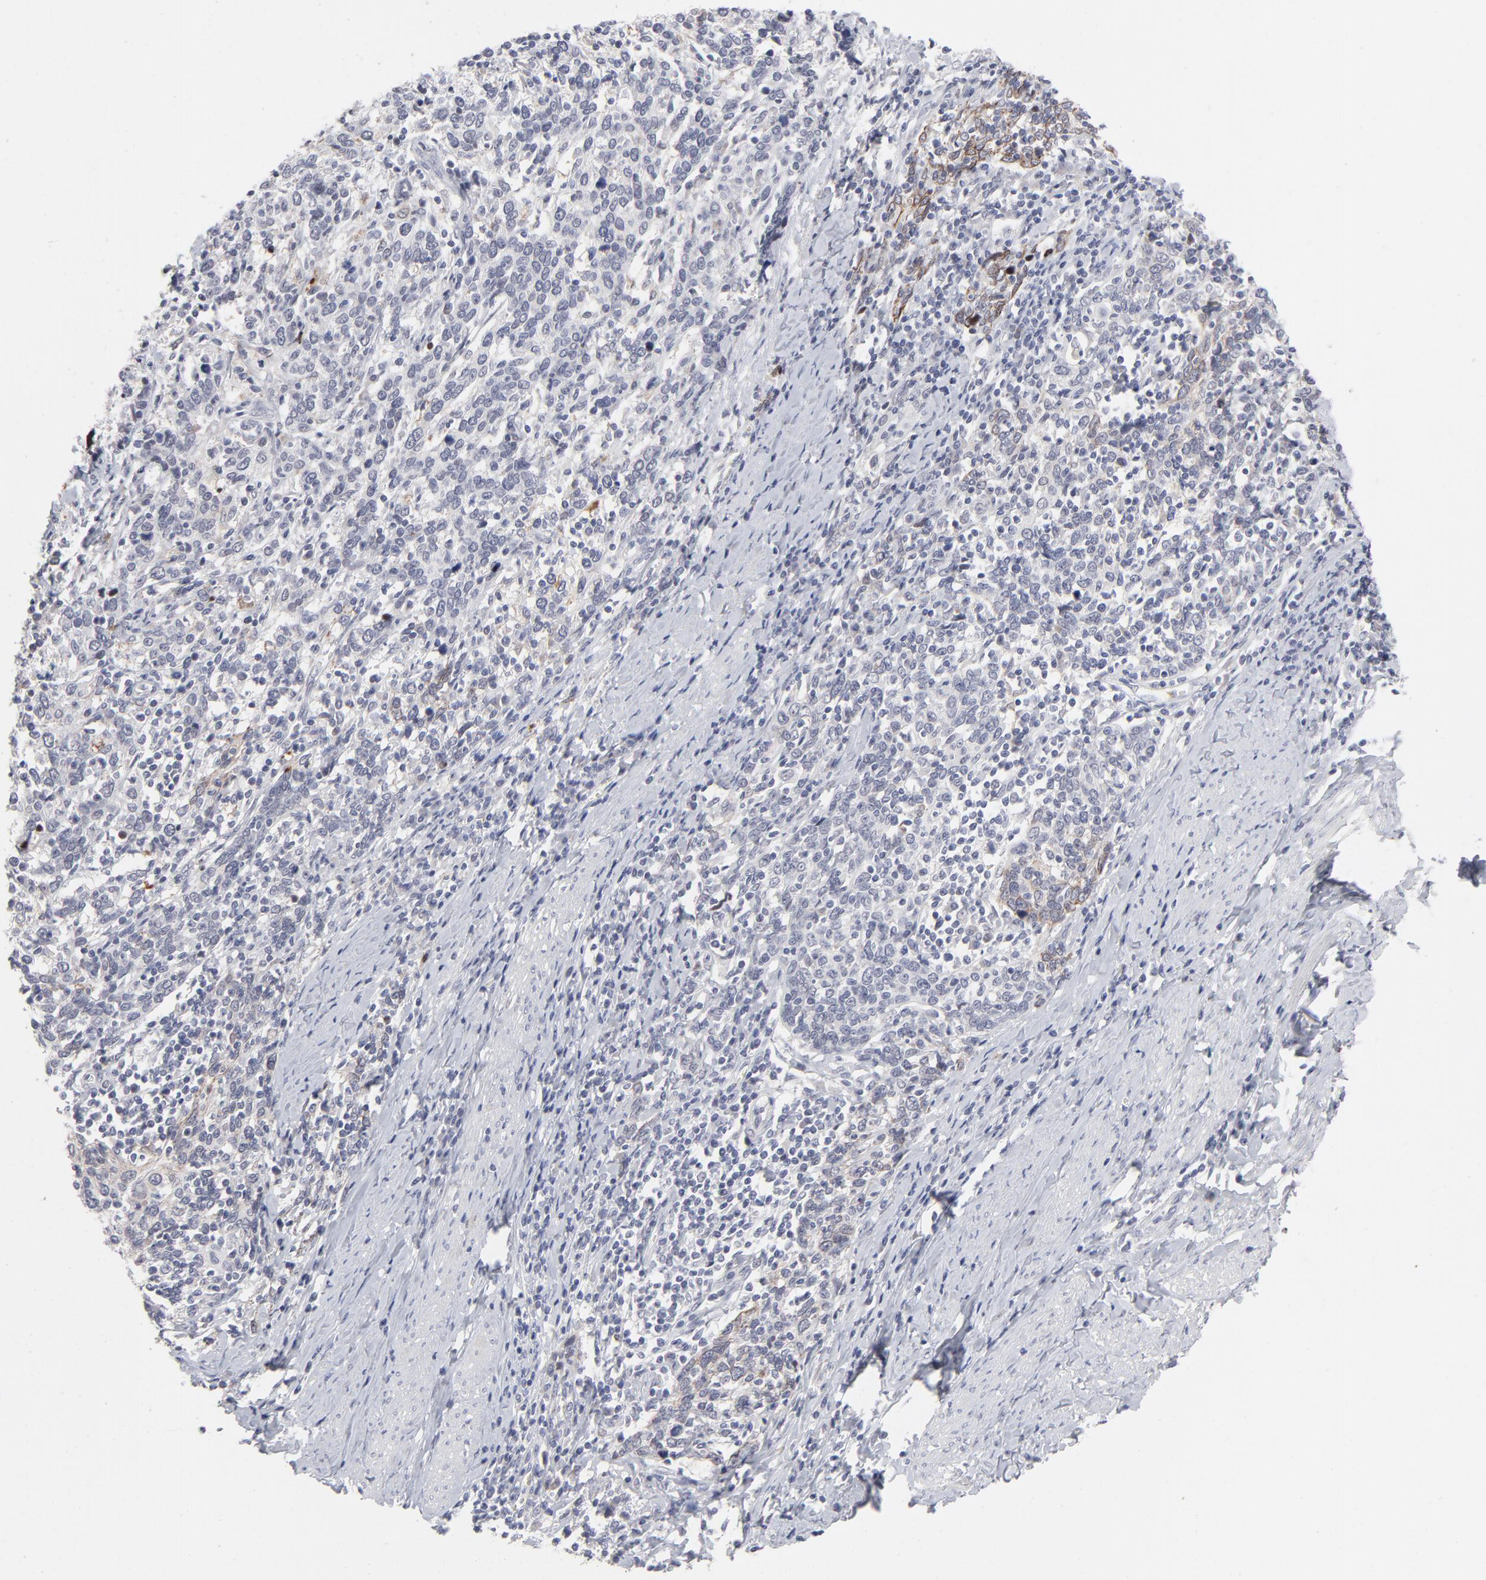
{"staining": {"intensity": "negative", "quantity": "none", "location": "none"}, "tissue": "cervical cancer", "cell_type": "Tumor cells", "image_type": "cancer", "snomed": [{"axis": "morphology", "description": "Squamous cell carcinoma, NOS"}, {"axis": "topography", "description": "Cervix"}], "caption": "An immunohistochemistry (IHC) photomicrograph of cervical squamous cell carcinoma is shown. There is no staining in tumor cells of cervical squamous cell carcinoma. Brightfield microscopy of immunohistochemistry (IHC) stained with DAB (brown) and hematoxylin (blue), captured at high magnification.", "gene": "CCR2", "patient": {"sex": "female", "age": 41}}